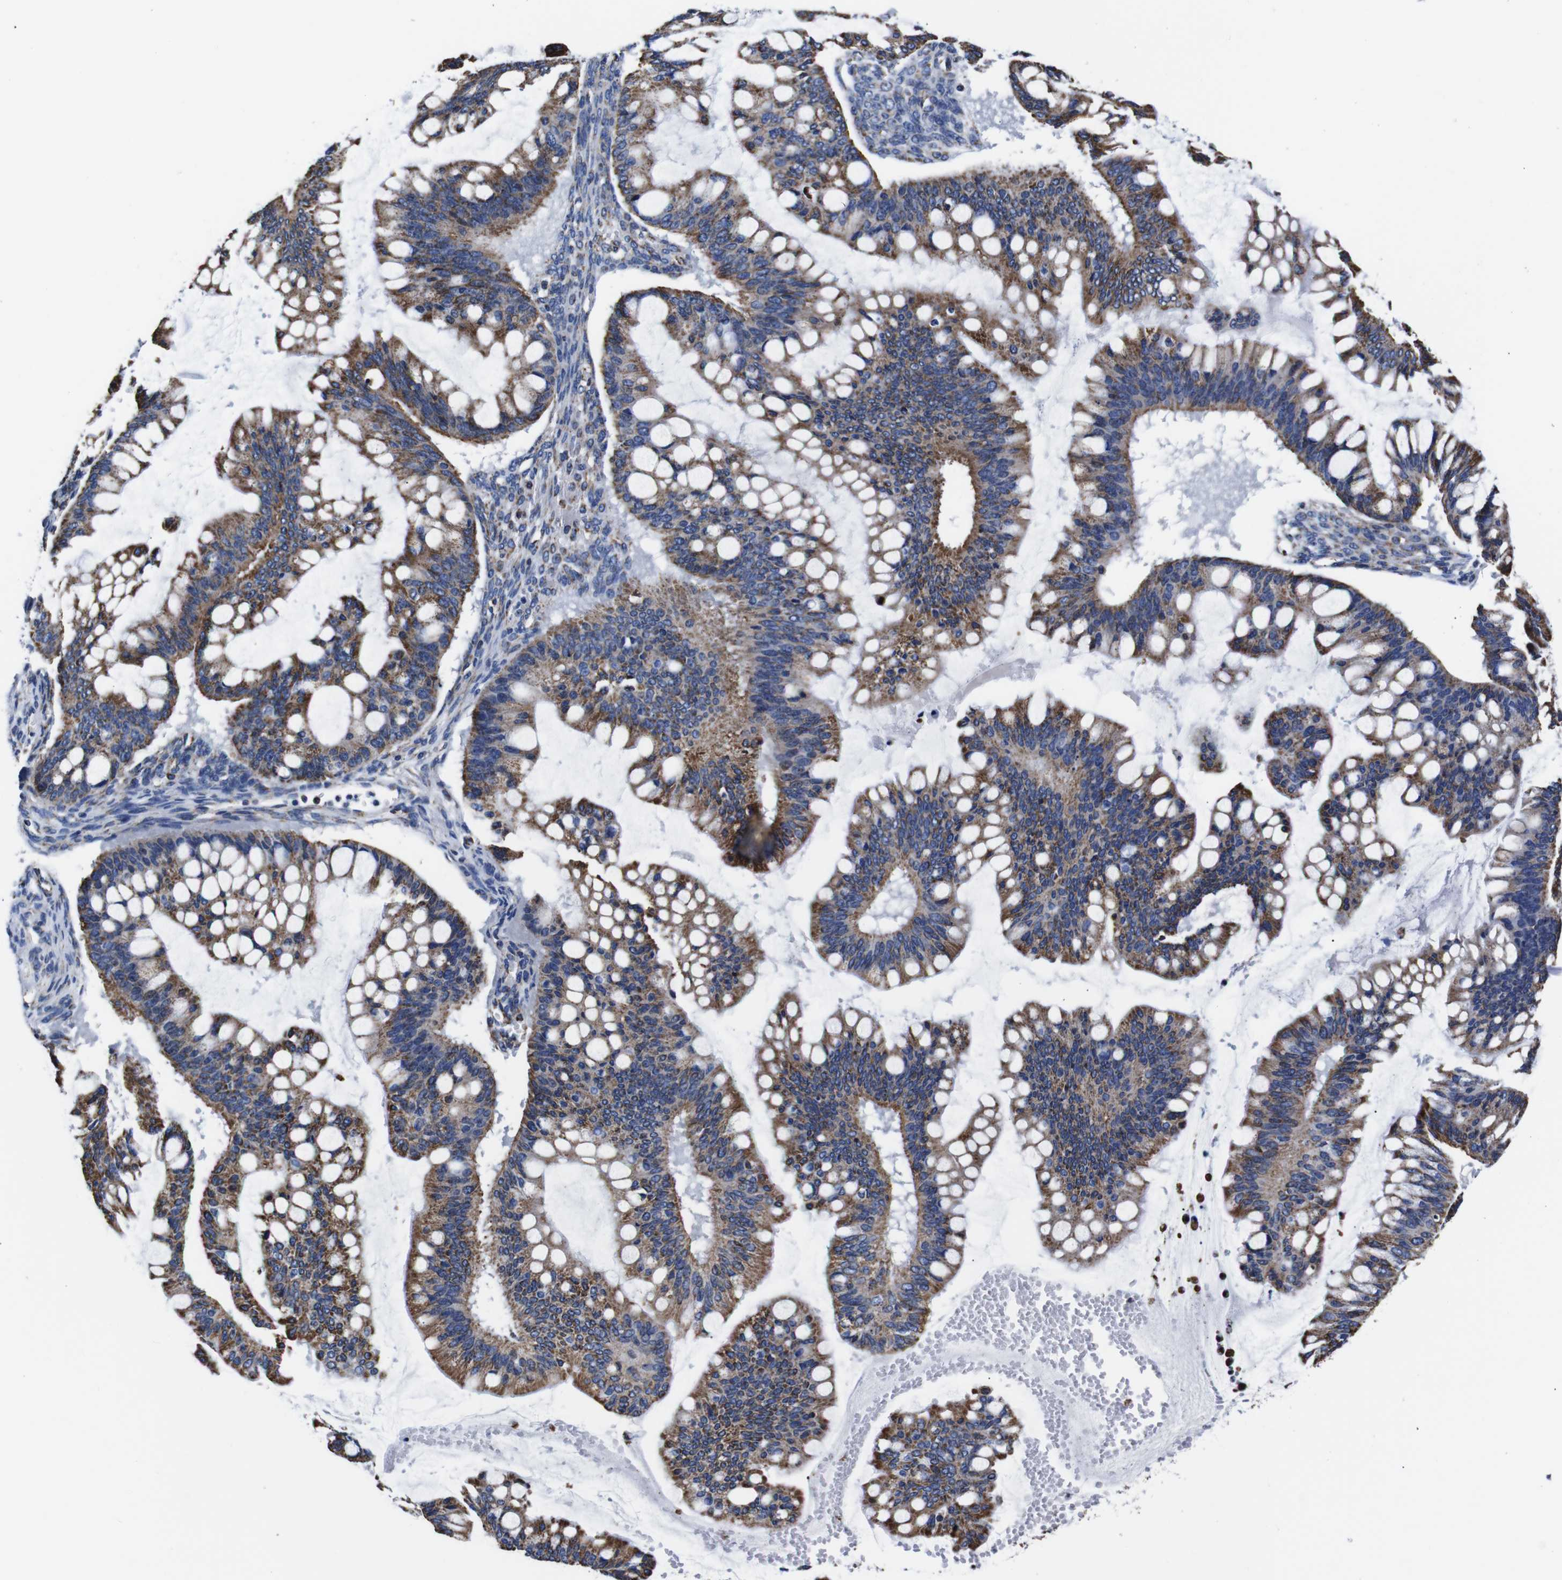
{"staining": {"intensity": "moderate", "quantity": ">75%", "location": "cytoplasmic/membranous"}, "tissue": "ovarian cancer", "cell_type": "Tumor cells", "image_type": "cancer", "snomed": [{"axis": "morphology", "description": "Cystadenocarcinoma, mucinous, NOS"}, {"axis": "topography", "description": "Ovary"}], "caption": "This photomicrograph demonstrates immunohistochemistry (IHC) staining of human ovarian cancer (mucinous cystadenocarcinoma), with medium moderate cytoplasmic/membranous expression in about >75% of tumor cells.", "gene": "FKBP9", "patient": {"sex": "female", "age": 73}}